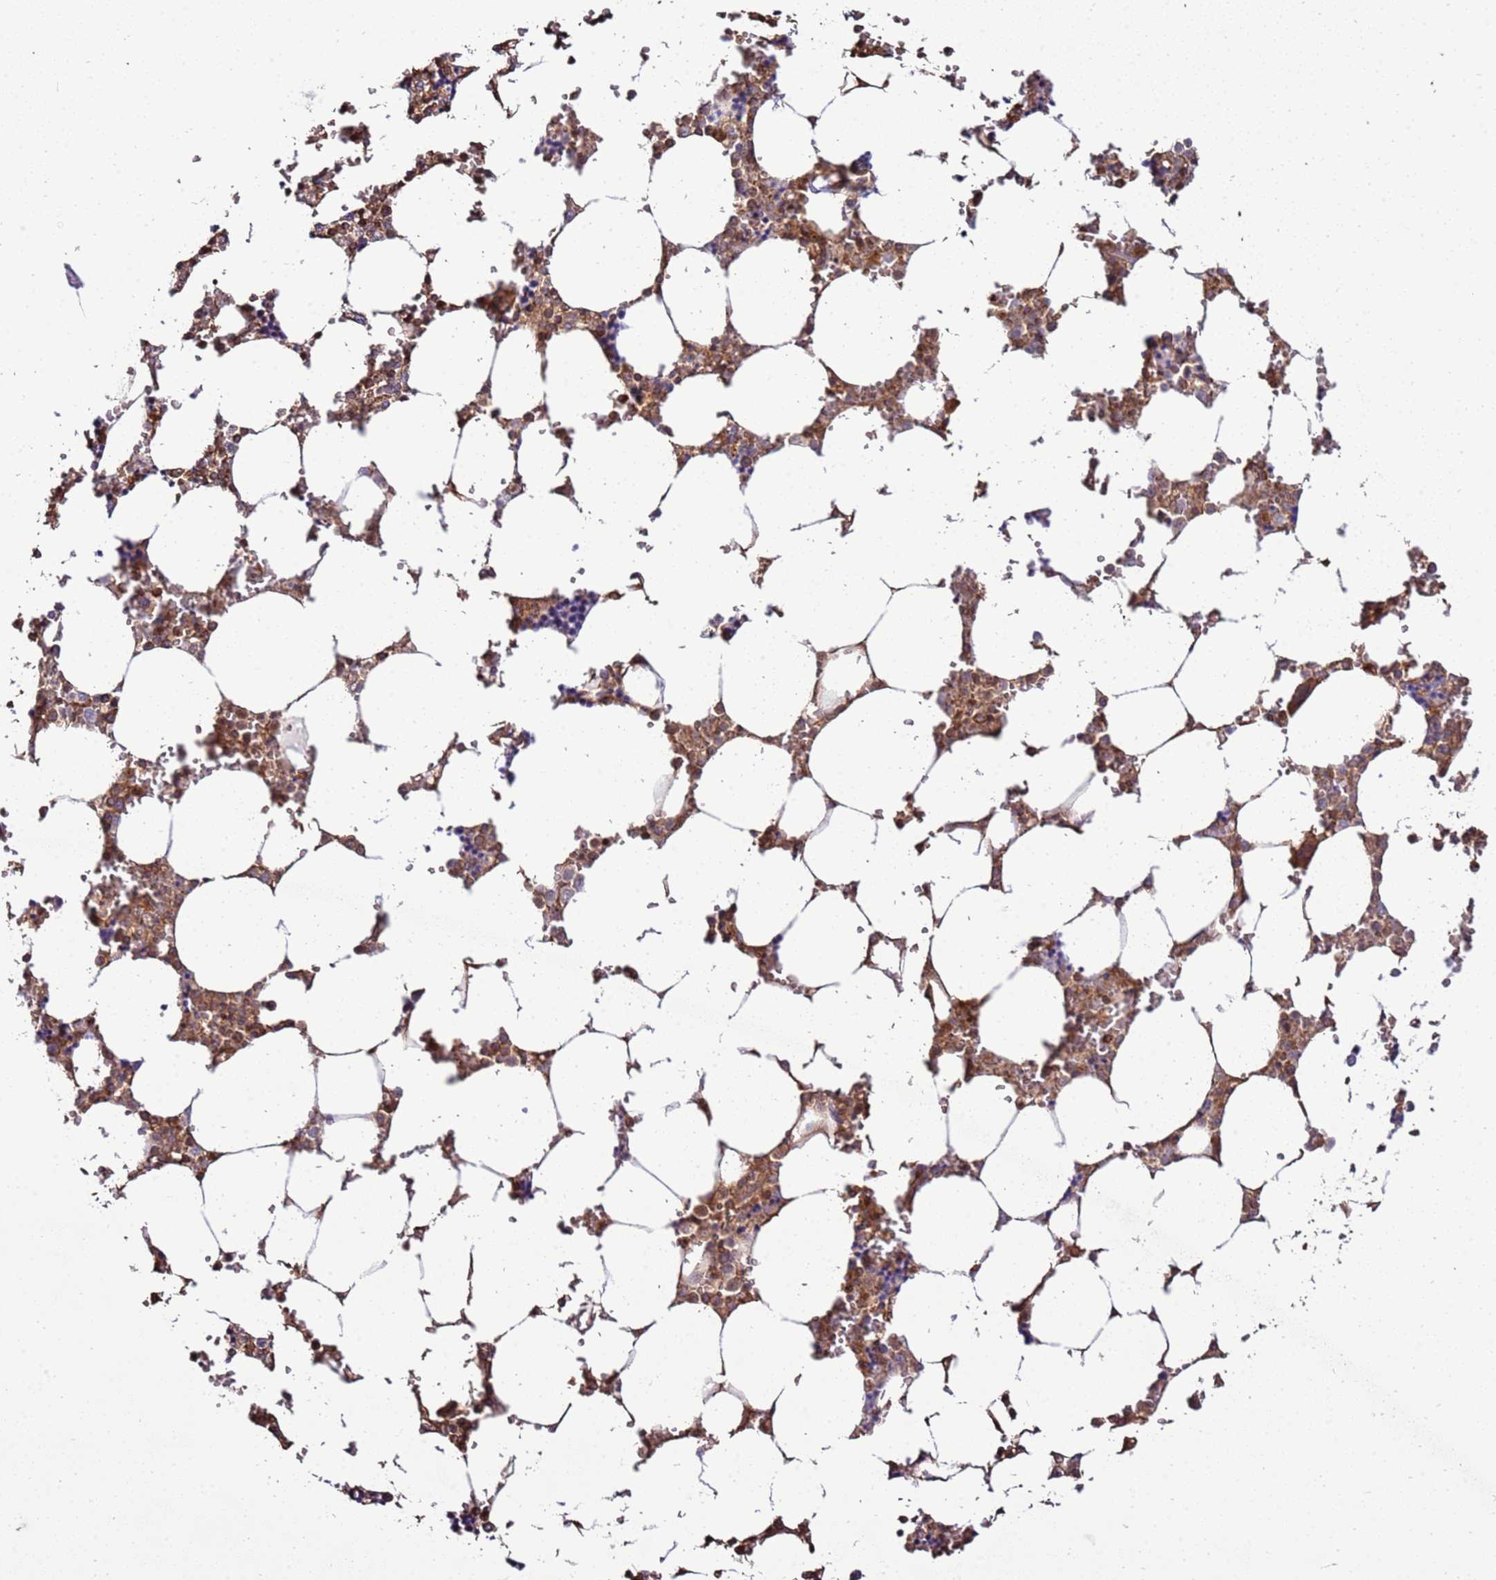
{"staining": {"intensity": "moderate", "quantity": "<25%", "location": "cytoplasmic/membranous"}, "tissue": "bone marrow", "cell_type": "Hematopoietic cells", "image_type": "normal", "snomed": [{"axis": "morphology", "description": "Normal tissue, NOS"}, {"axis": "topography", "description": "Bone marrow"}], "caption": "Immunohistochemical staining of unremarkable human bone marrow shows <25% levels of moderate cytoplasmic/membranous protein positivity in about <25% of hematopoietic cells. (DAB (3,3'-diaminobenzidine) IHC, brown staining for protein, blue staining for nuclei).", "gene": "ZNF624", "patient": {"sex": "male", "age": 64}}